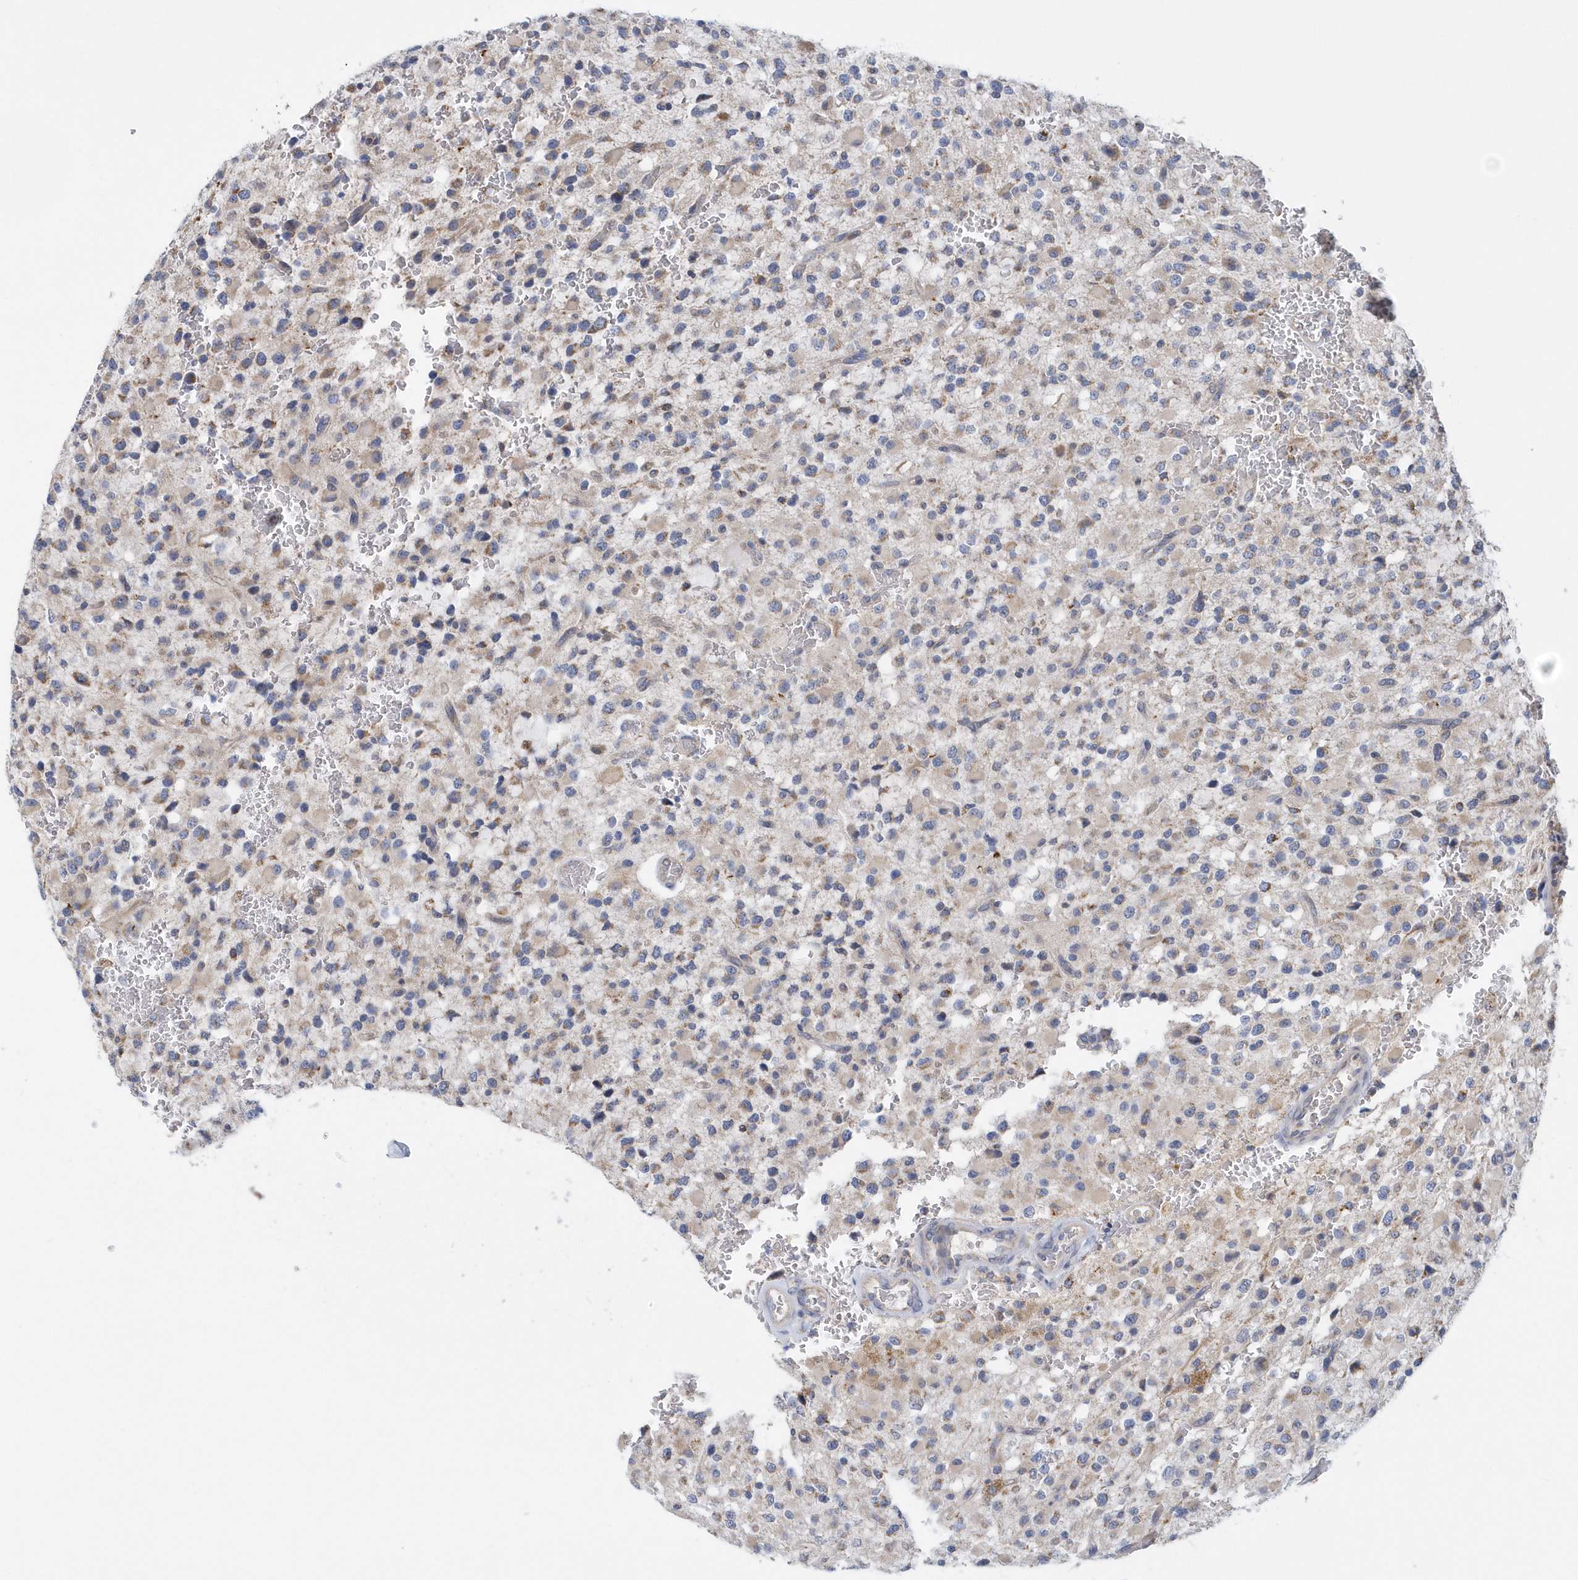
{"staining": {"intensity": "moderate", "quantity": "<25%", "location": "cytoplasmic/membranous"}, "tissue": "glioma", "cell_type": "Tumor cells", "image_type": "cancer", "snomed": [{"axis": "morphology", "description": "Glioma, malignant, High grade"}, {"axis": "topography", "description": "Brain"}], "caption": "Immunohistochemistry photomicrograph of neoplastic tissue: human glioma stained using IHC exhibits low levels of moderate protein expression localized specifically in the cytoplasmic/membranous of tumor cells, appearing as a cytoplasmic/membranous brown color.", "gene": "VWA5B2", "patient": {"sex": "male", "age": 34}}